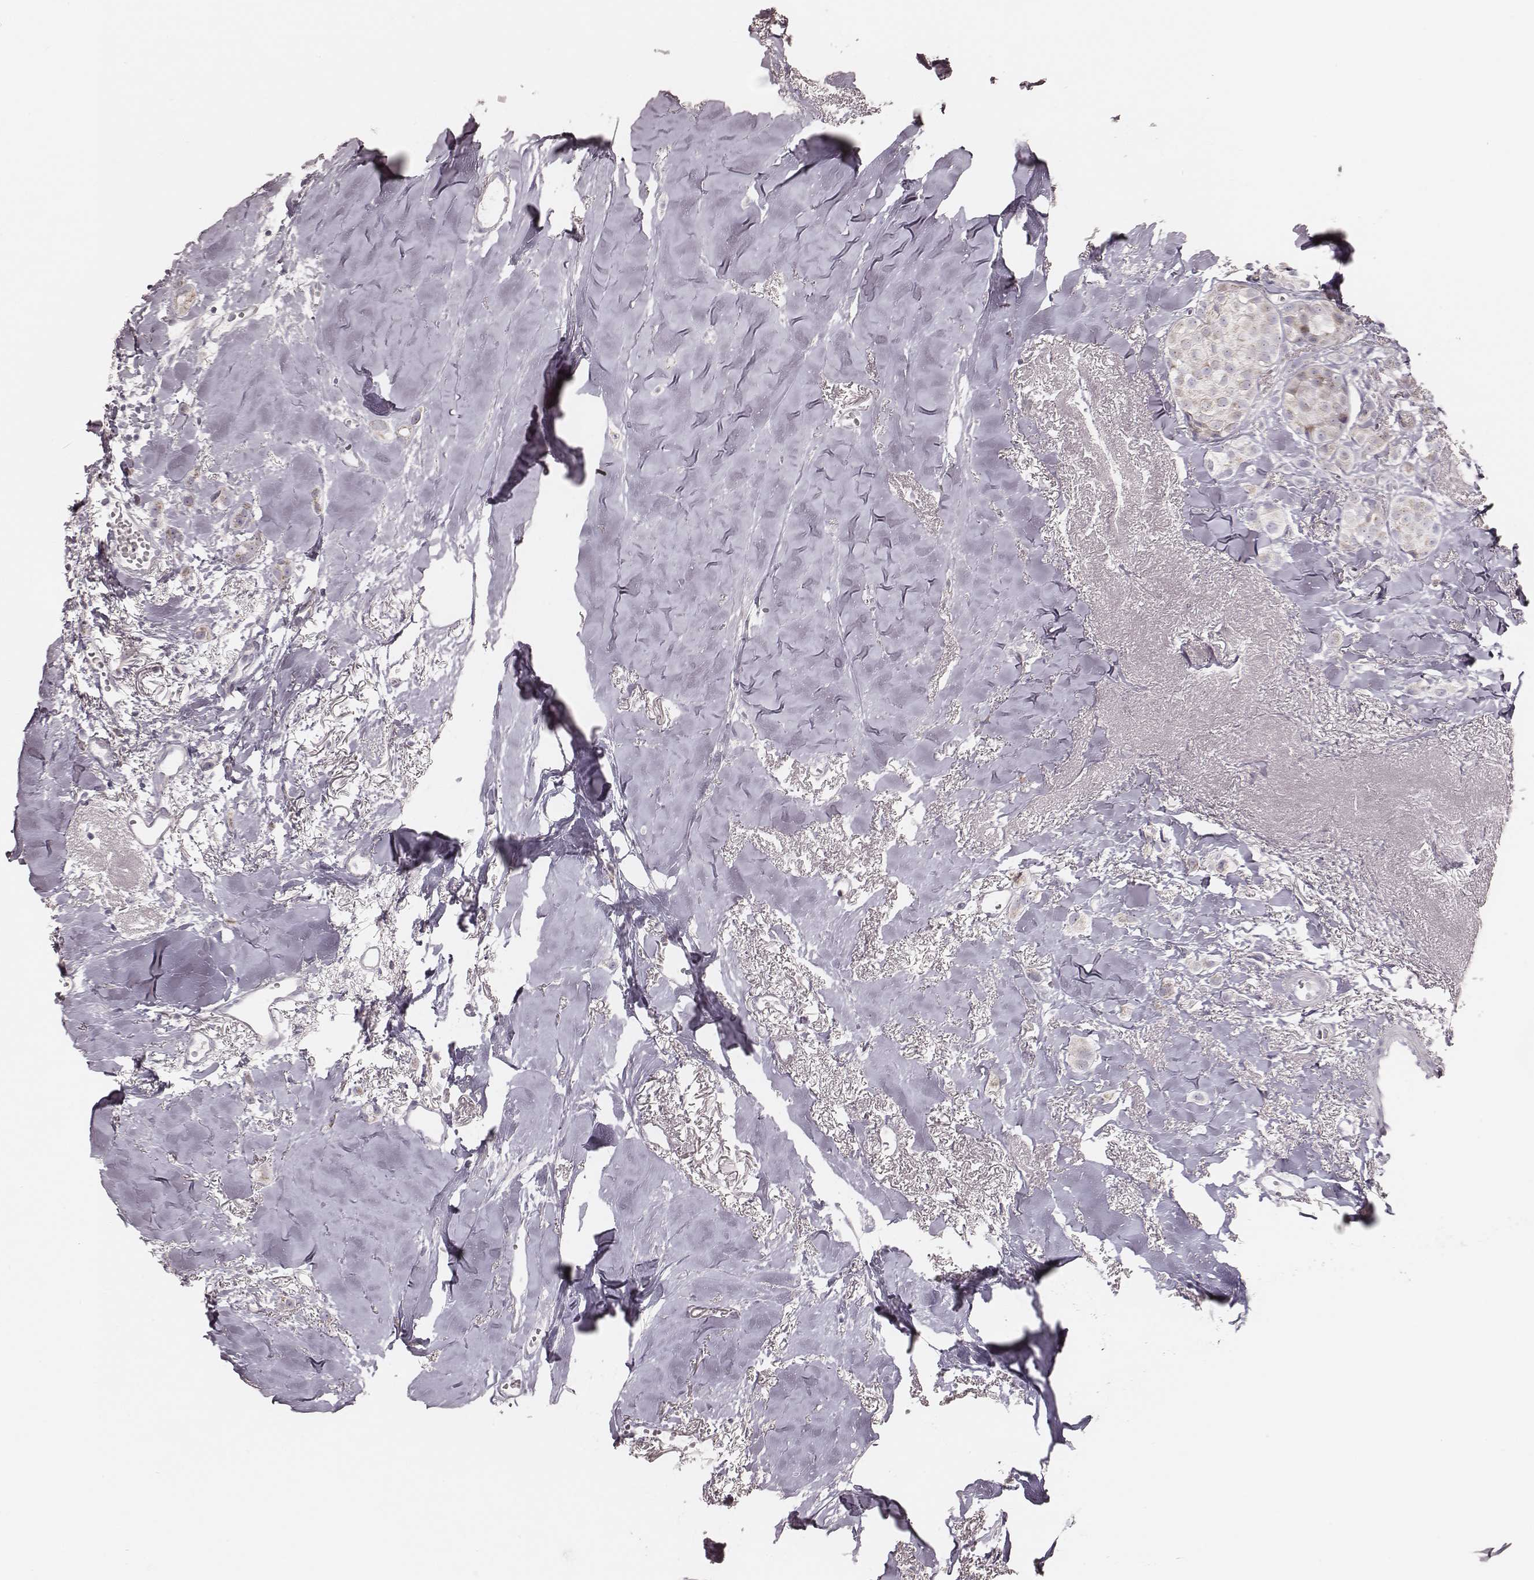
{"staining": {"intensity": "weak", "quantity": "25%-75%", "location": "cytoplasmic/membranous"}, "tissue": "breast cancer", "cell_type": "Tumor cells", "image_type": "cancer", "snomed": [{"axis": "morphology", "description": "Duct carcinoma"}, {"axis": "topography", "description": "Breast"}], "caption": "Tumor cells demonstrate low levels of weak cytoplasmic/membranous staining in about 25%-75% of cells in breast cancer. The staining is performed using DAB brown chromogen to label protein expression. The nuclei are counter-stained blue using hematoxylin.", "gene": "KIF5C", "patient": {"sex": "female", "age": 85}}